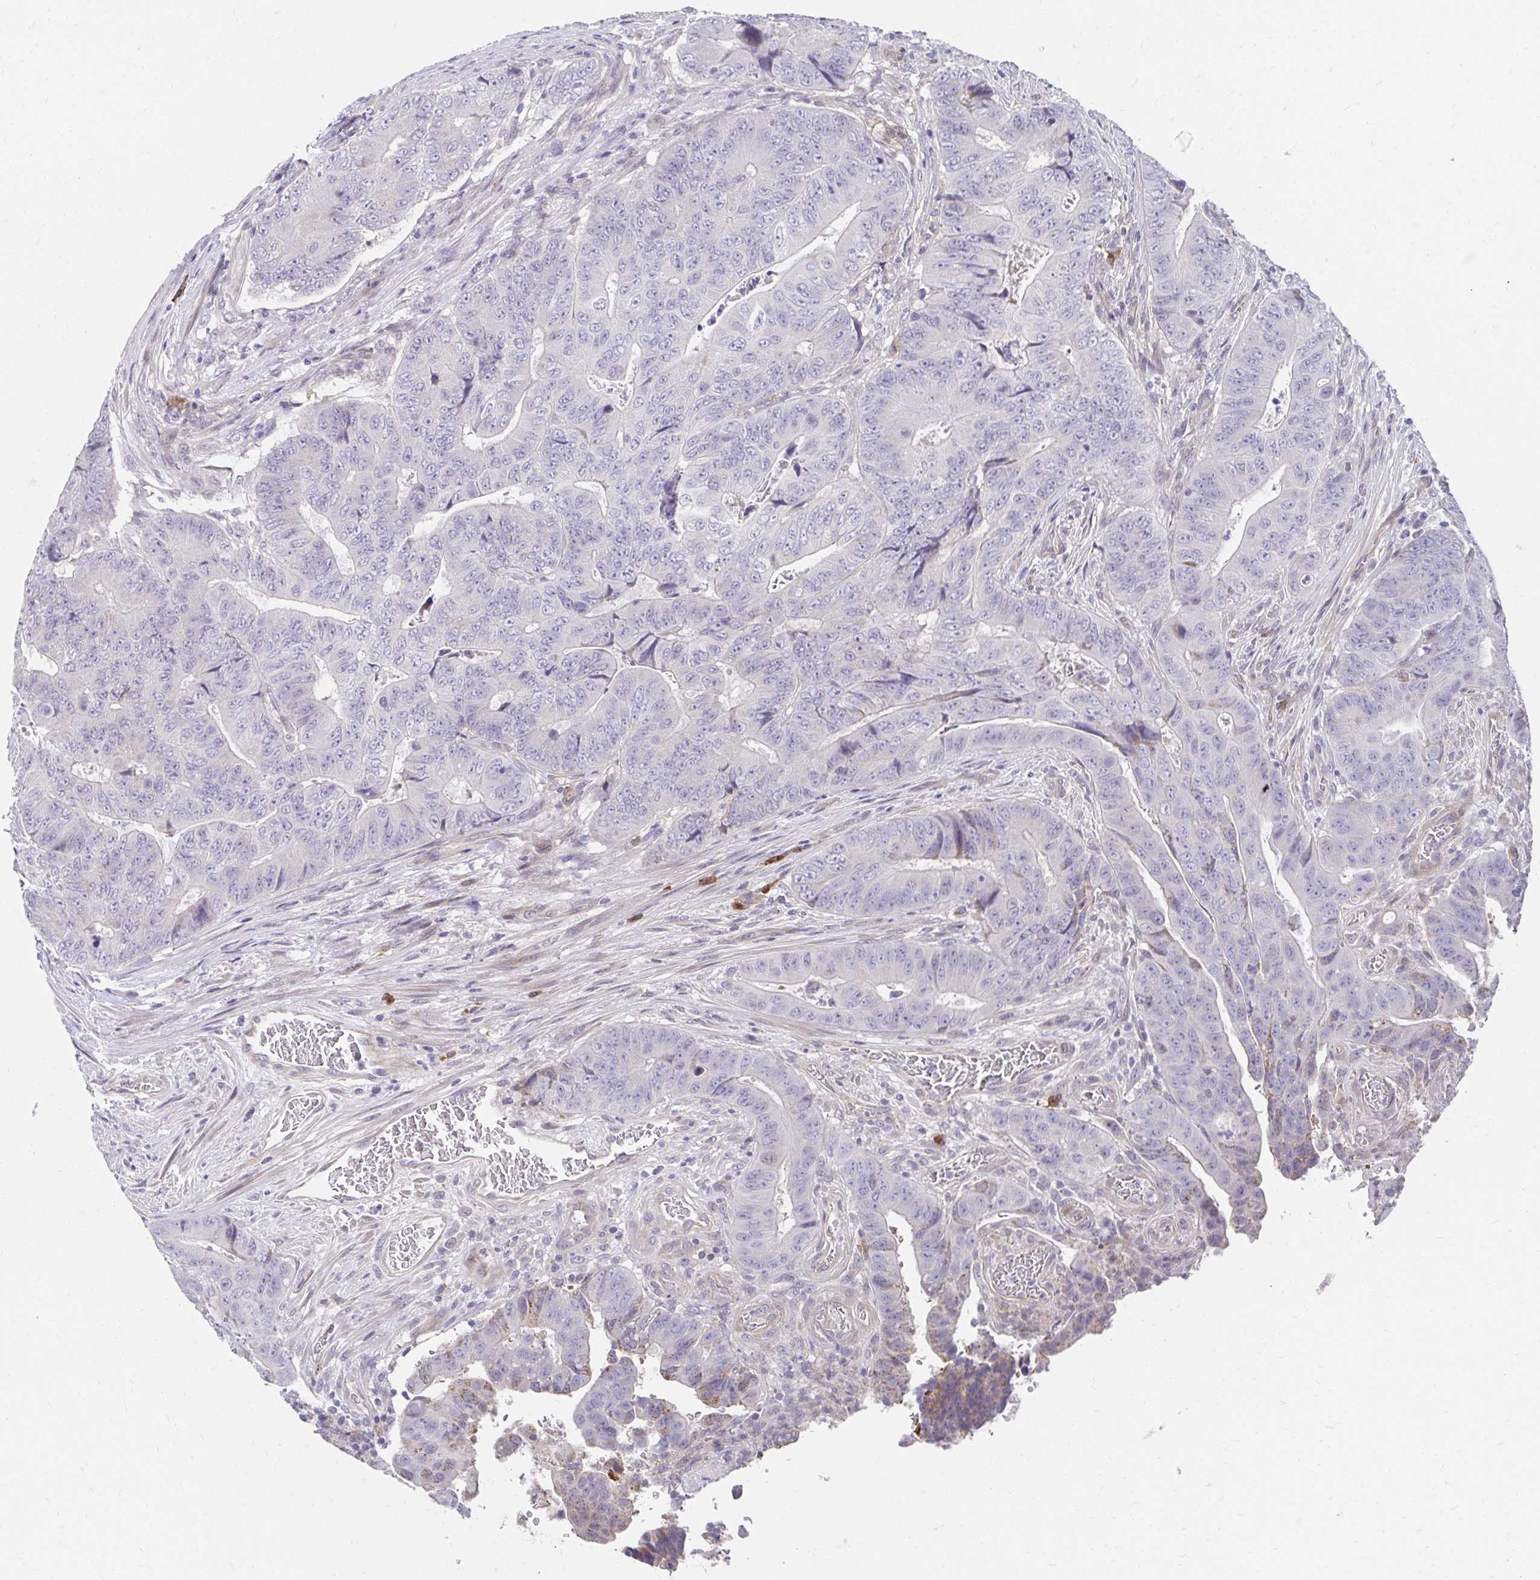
{"staining": {"intensity": "negative", "quantity": "none", "location": "none"}, "tissue": "colorectal cancer", "cell_type": "Tumor cells", "image_type": "cancer", "snomed": [{"axis": "morphology", "description": "Adenocarcinoma, NOS"}, {"axis": "topography", "description": "Colon"}], "caption": "Tumor cells are negative for protein expression in human colorectal cancer (adenocarcinoma). (Brightfield microscopy of DAB (3,3'-diaminobenzidine) IHC at high magnification).", "gene": "SLAMF7", "patient": {"sex": "female", "age": 48}}